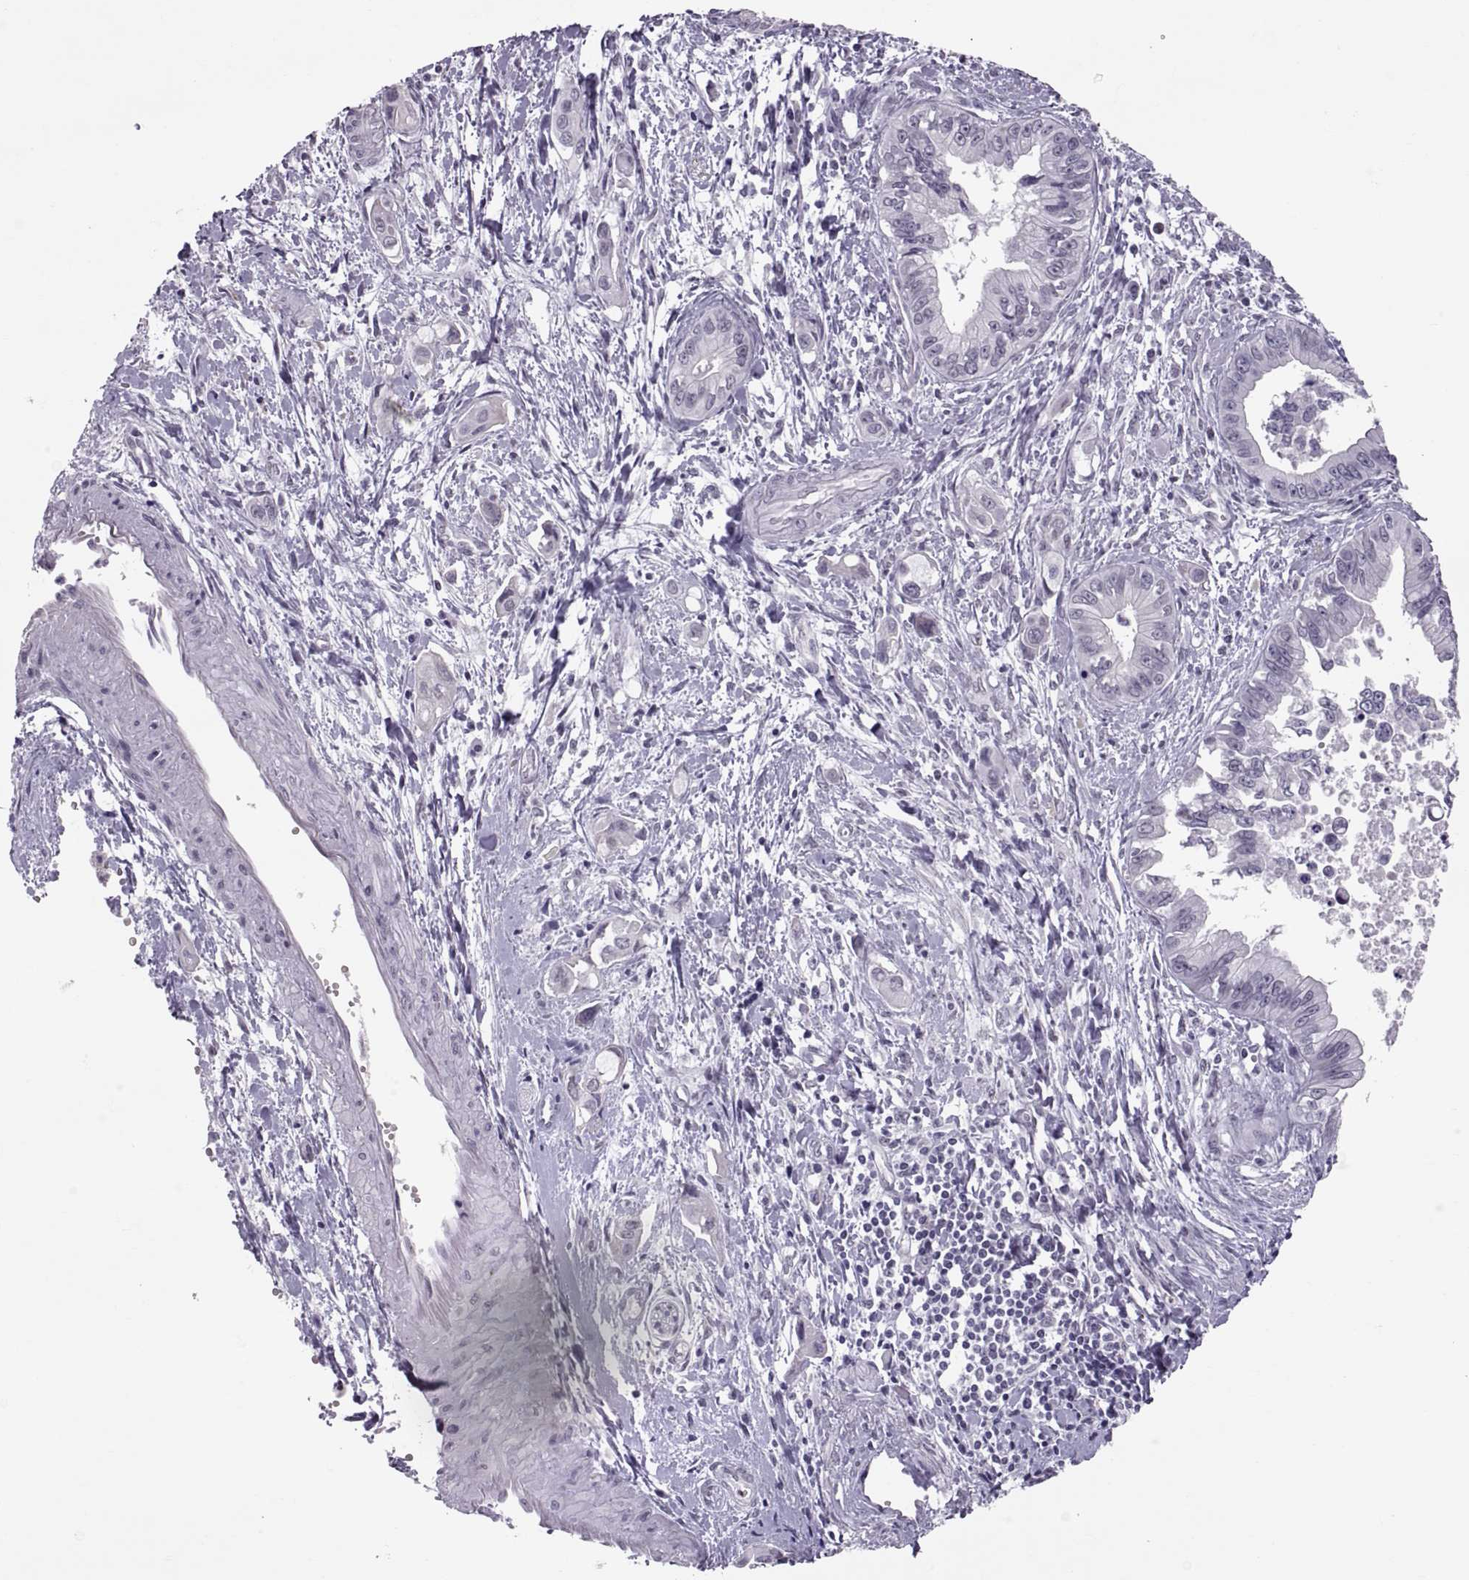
{"staining": {"intensity": "negative", "quantity": "none", "location": "none"}, "tissue": "pancreatic cancer", "cell_type": "Tumor cells", "image_type": "cancer", "snomed": [{"axis": "morphology", "description": "Adenocarcinoma, NOS"}, {"axis": "topography", "description": "Pancreas"}], "caption": "High power microscopy micrograph of an IHC histopathology image of pancreatic cancer (adenocarcinoma), revealing no significant staining in tumor cells. (DAB immunohistochemistry visualized using brightfield microscopy, high magnification).", "gene": "KRT77", "patient": {"sex": "male", "age": 60}}